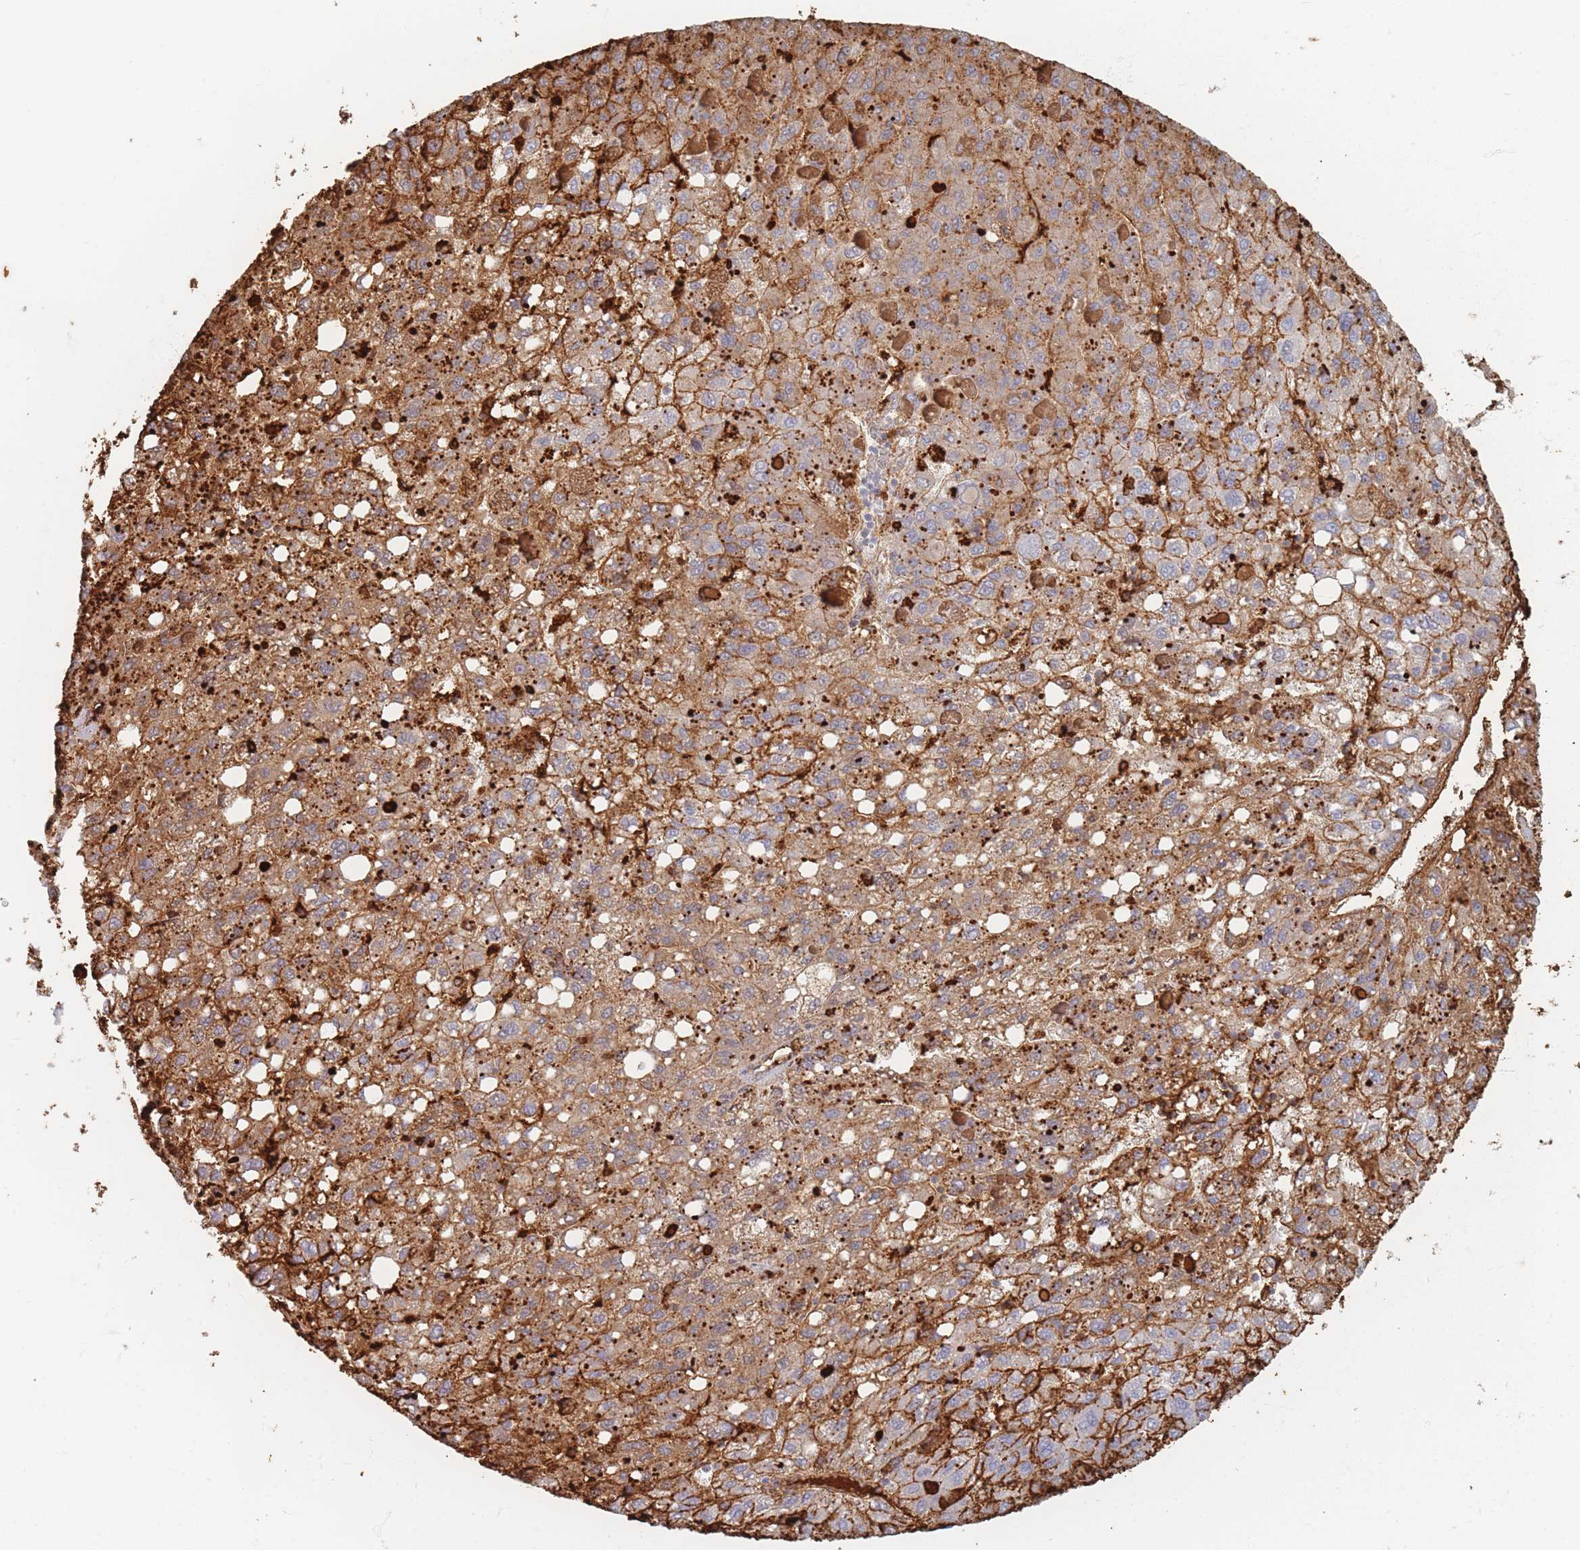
{"staining": {"intensity": "moderate", "quantity": "25%-75%", "location": "cytoplasmic/membranous"}, "tissue": "liver cancer", "cell_type": "Tumor cells", "image_type": "cancer", "snomed": [{"axis": "morphology", "description": "Carcinoma, Hepatocellular, NOS"}, {"axis": "topography", "description": "Liver"}], "caption": "Protein expression analysis of human liver hepatocellular carcinoma reveals moderate cytoplasmic/membranous positivity in about 25%-75% of tumor cells. (DAB IHC with brightfield microscopy, high magnification).", "gene": "SLC2A6", "patient": {"sex": "female", "age": 82}}